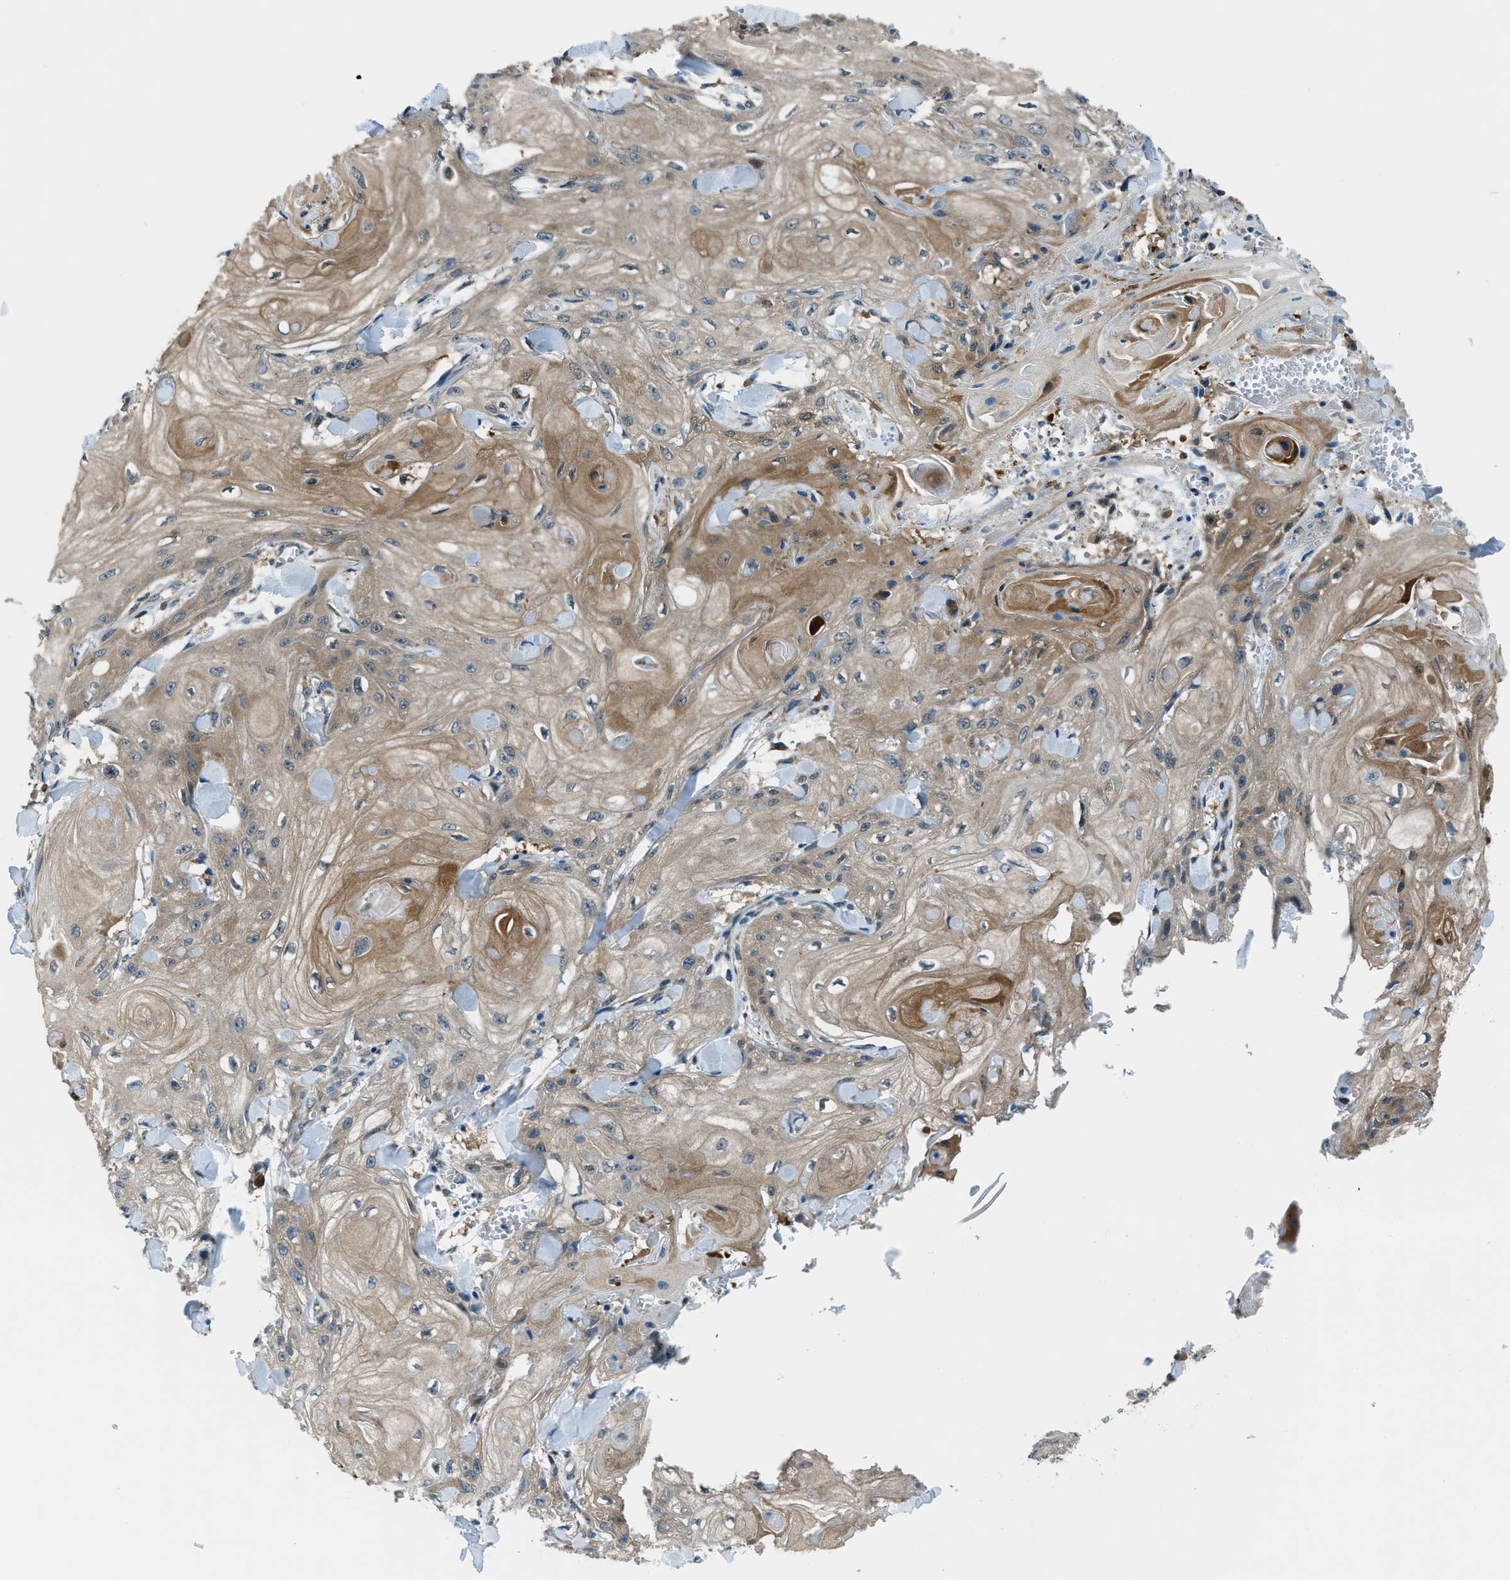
{"staining": {"intensity": "weak", "quantity": "25%-75%", "location": "cytoplasmic/membranous"}, "tissue": "skin cancer", "cell_type": "Tumor cells", "image_type": "cancer", "snomed": [{"axis": "morphology", "description": "Squamous cell carcinoma, NOS"}, {"axis": "topography", "description": "Skin"}], "caption": "Immunohistochemistry of human skin squamous cell carcinoma reveals low levels of weak cytoplasmic/membranous positivity in approximately 25%-75% of tumor cells. The staining was performed using DAB, with brown indicating positive protein expression. Nuclei are stained blue with hematoxylin.", "gene": "HEBP2", "patient": {"sex": "male", "age": 74}}